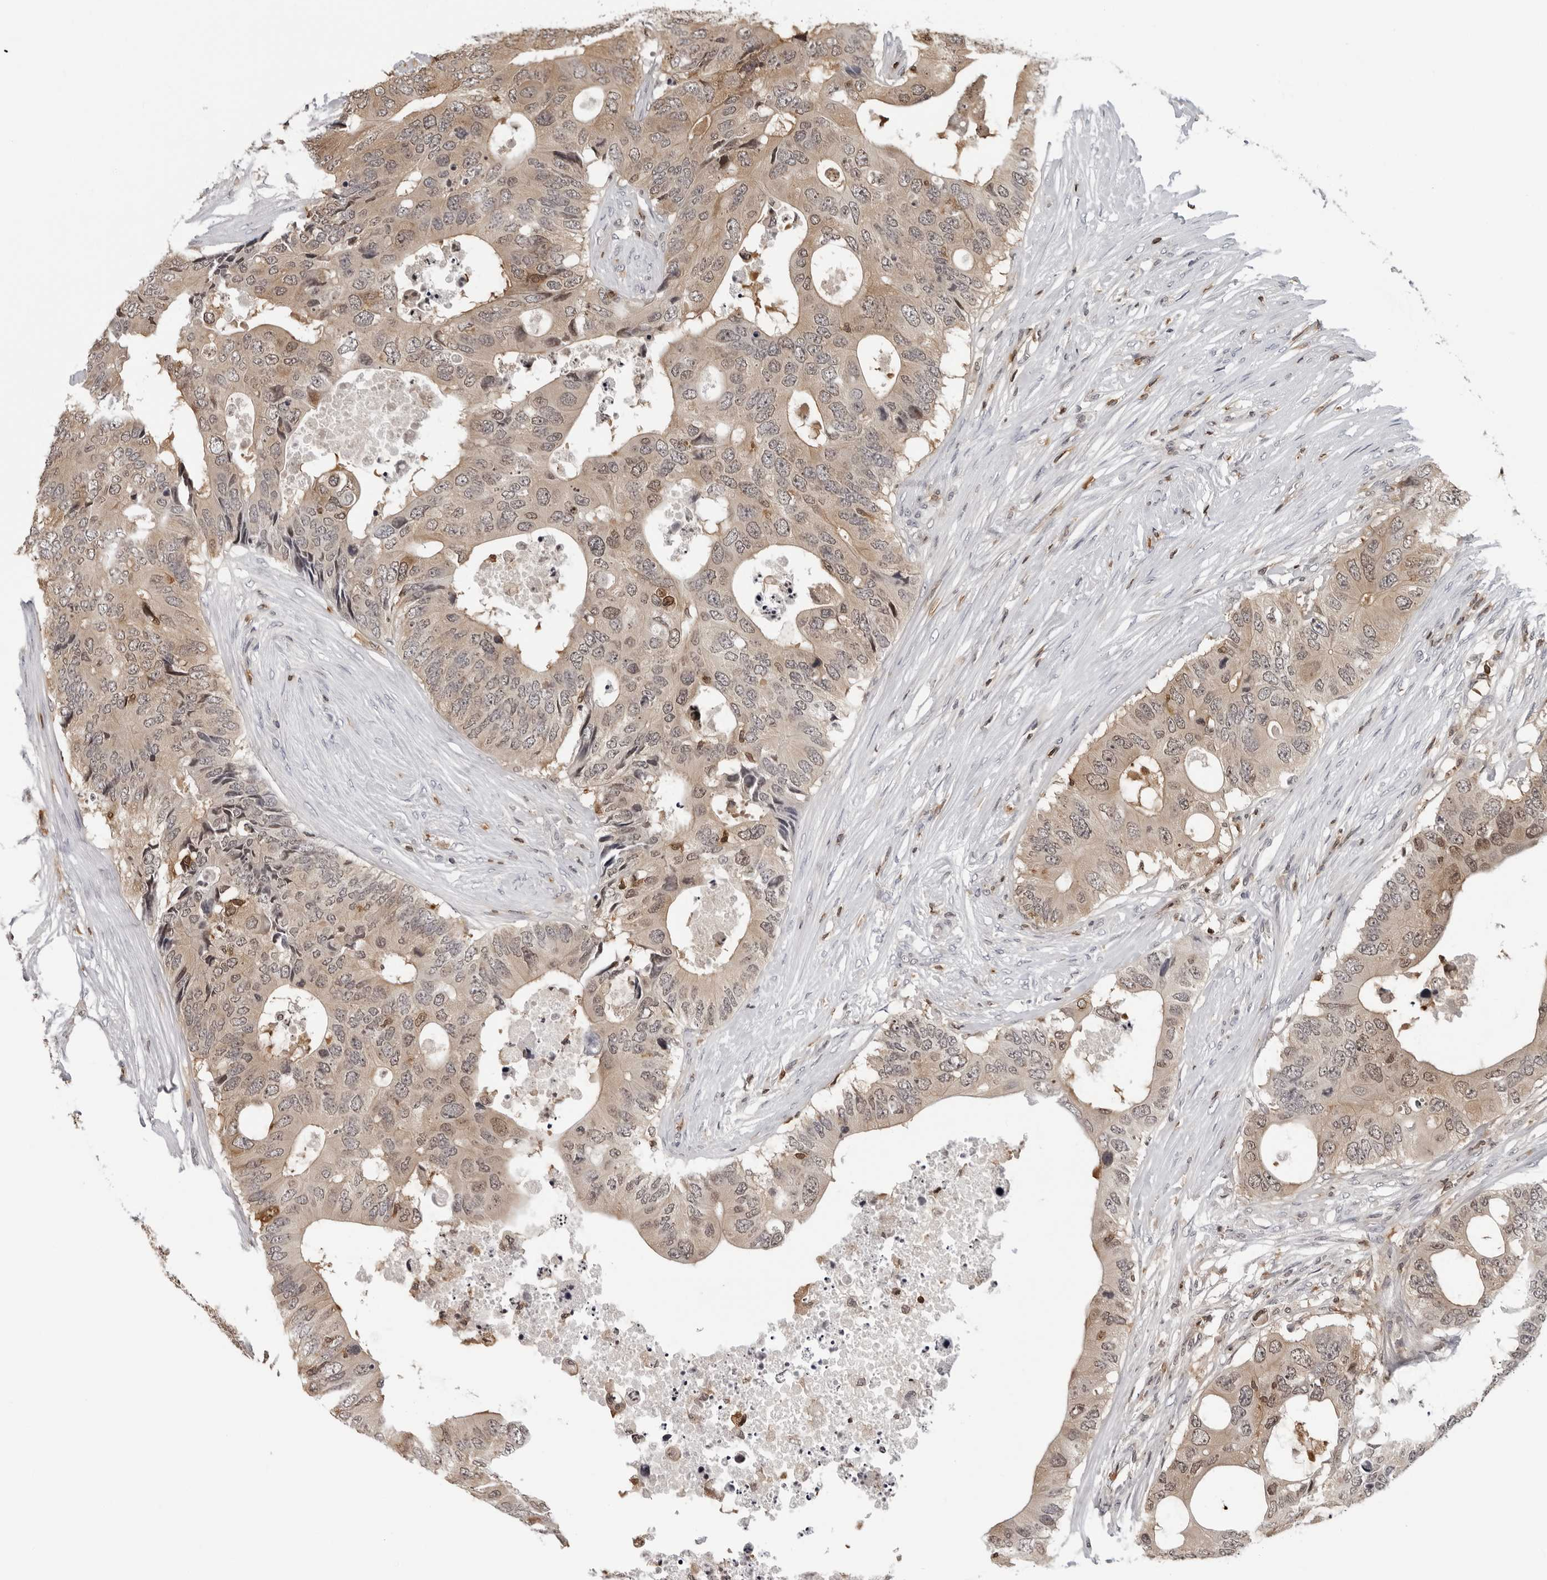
{"staining": {"intensity": "weak", "quantity": ">75%", "location": "cytoplasmic/membranous,nuclear"}, "tissue": "colorectal cancer", "cell_type": "Tumor cells", "image_type": "cancer", "snomed": [{"axis": "morphology", "description": "Adenocarcinoma, NOS"}, {"axis": "topography", "description": "Colon"}], "caption": "Protein staining of colorectal cancer (adenocarcinoma) tissue displays weak cytoplasmic/membranous and nuclear expression in approximately >75% of tumor cells.", "gene": "HSPH1", "patient": {"sex": "male", "age": 71}}